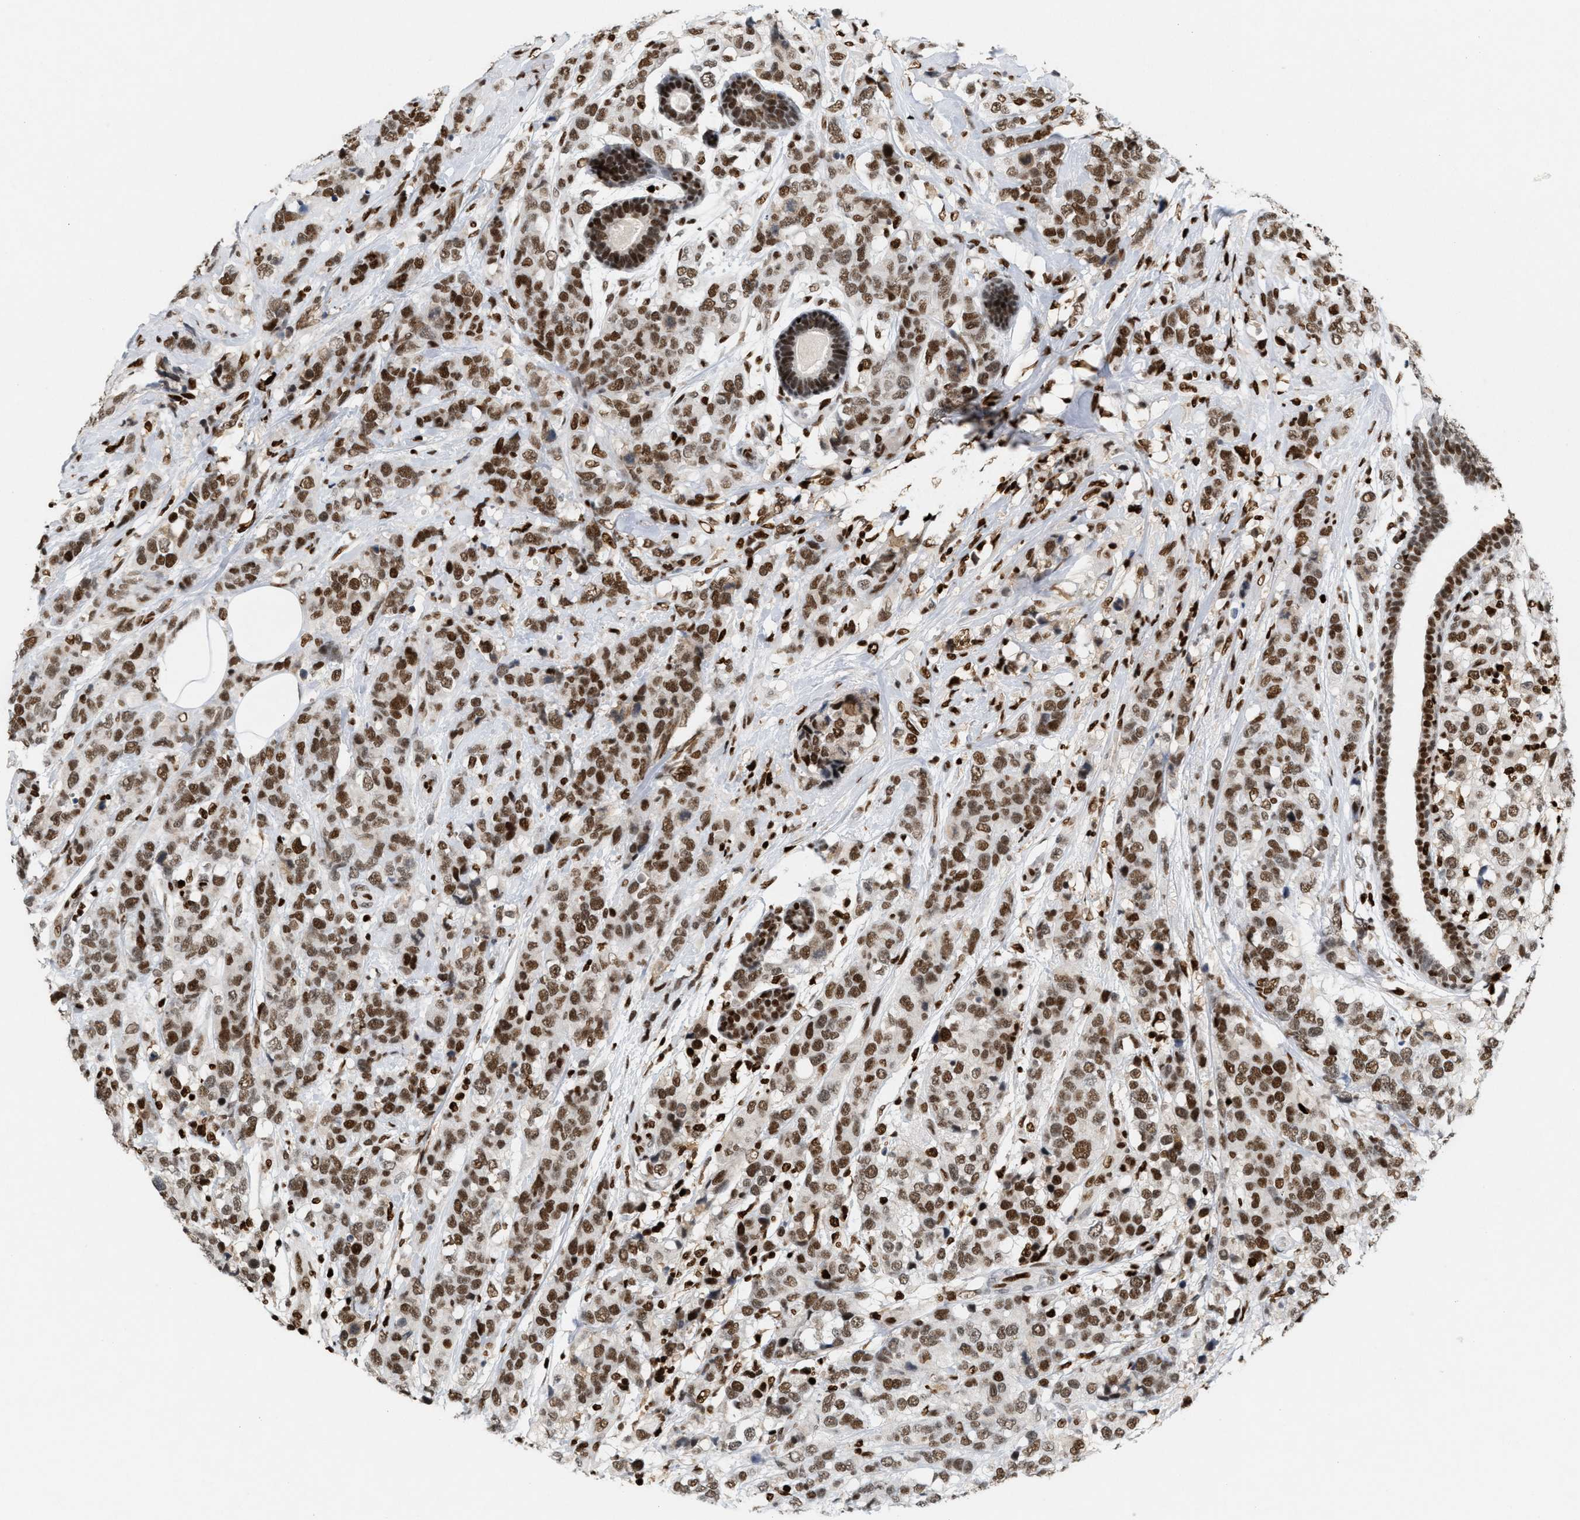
{"staining": {"intensity": "moderate", "quantity": ">75%", "location": "nuclear"}, "tissue": "breast cancer", "cell_type": "Tumor cells", "image_type": "cancer", "snomed": [{"axis": "morphology", "description": "Lobular carcinoma"}, {"axis": "topography", "description": "Breast"}], "caption": "The immunohistochemical stain labels moderate nuclear expression in tumor cells of breast cancer tissue.", "gene": "RNASEK-C17orf49", "patient": {"sex": "female", "age": 59}}